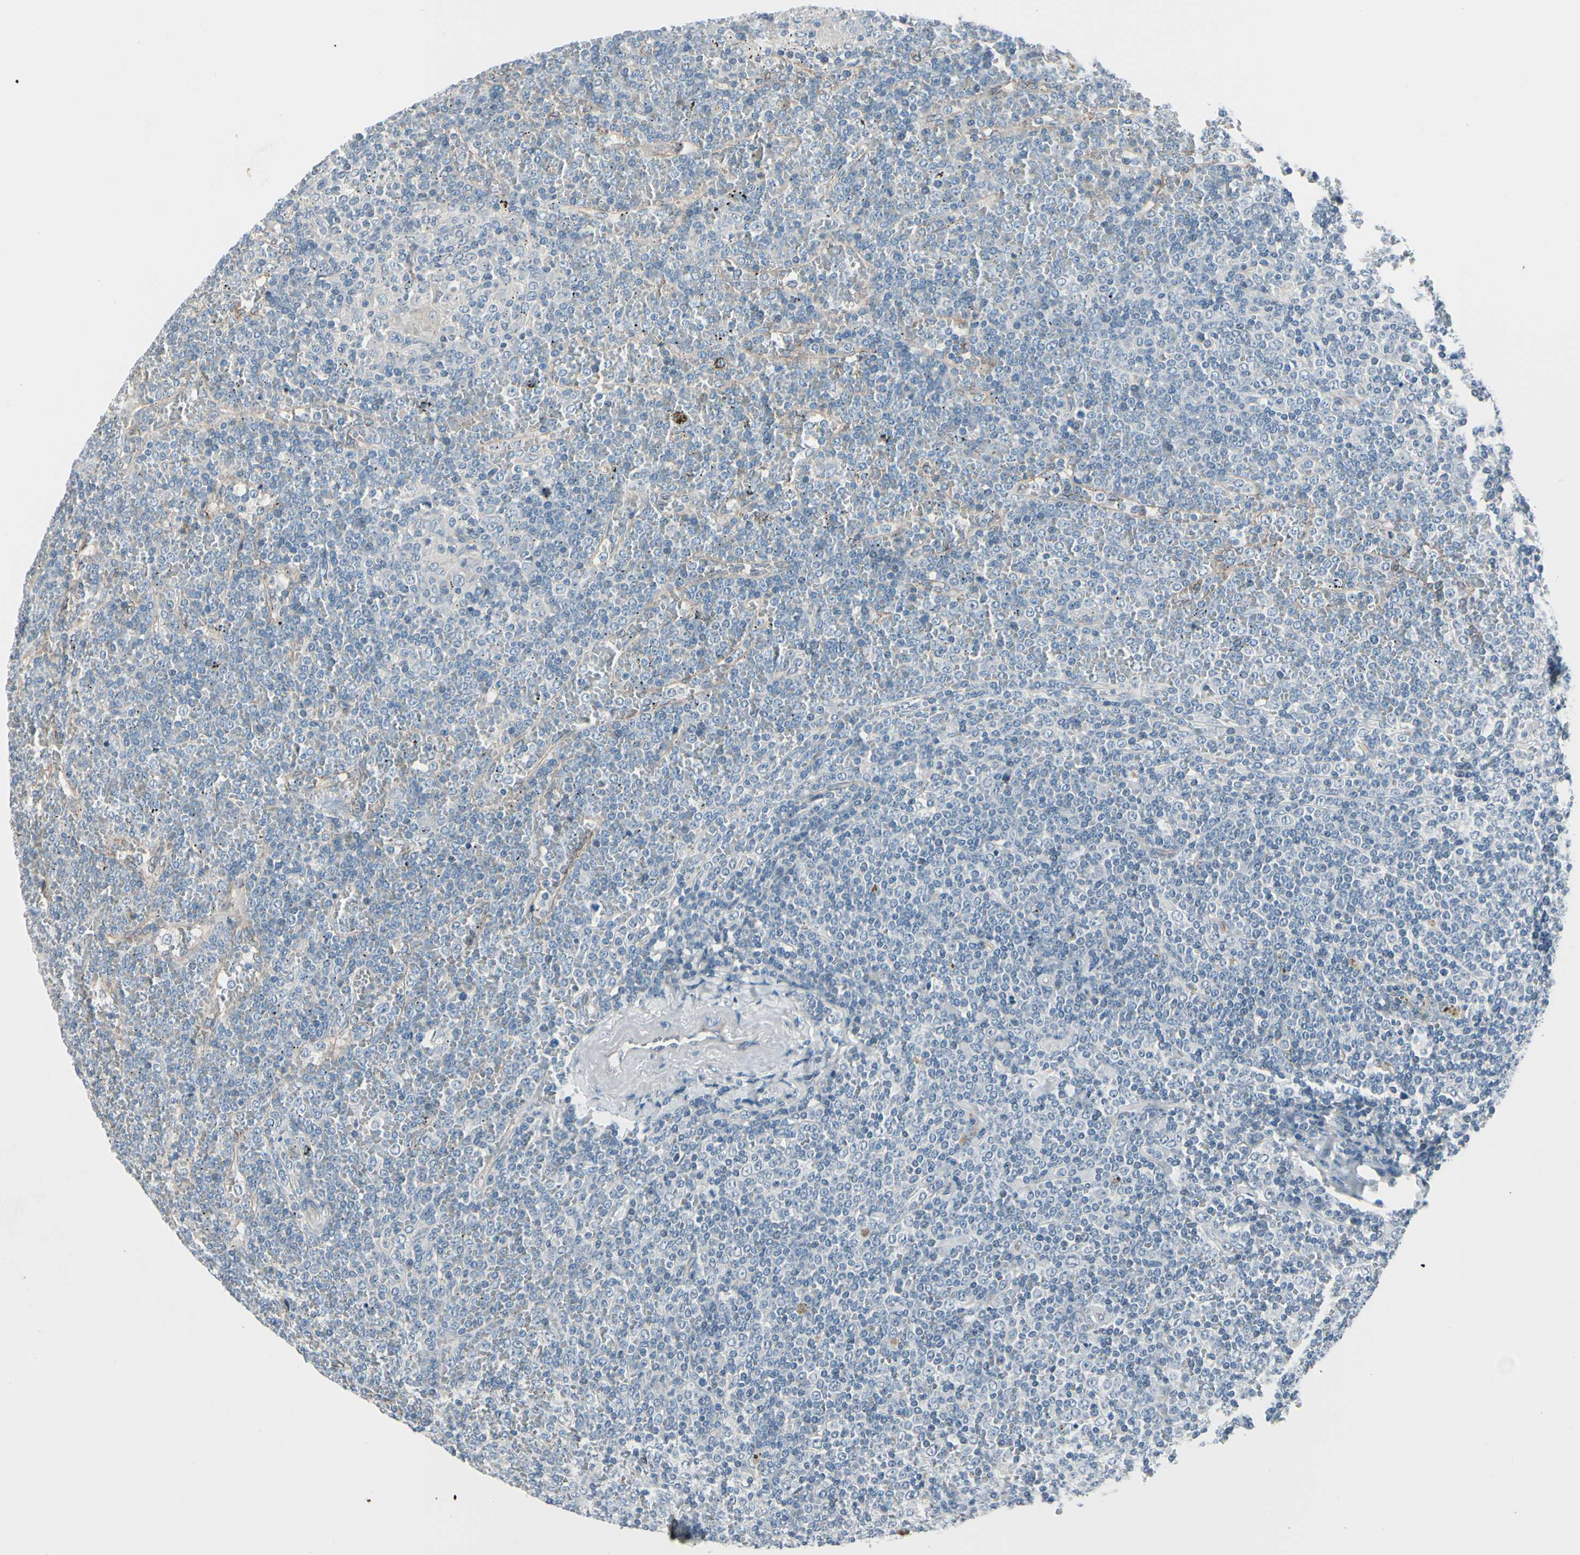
{"staining": {"intensity": "negative", "quantity": "none", "location": "none"}, "tissue": "lymphoma", "cell_type": "Tumor cells", "image_type": "cancer", "snomed": [{"axis": "morphology", "description": "Malignant lymphoma, non-Hodgkin's type, Low grade"}, {"axis": "topography", "description": "Spleen"}], "caption": "Immunohistochemistry (IHC) histopathology image of human low-grade malignant lymphoma, non-Hodgkin's type stained for a protein (brown), which demonstrates no expression in tumor cells.", "gene": "PGR", "patient": {"sex": "female", "age": 19}}